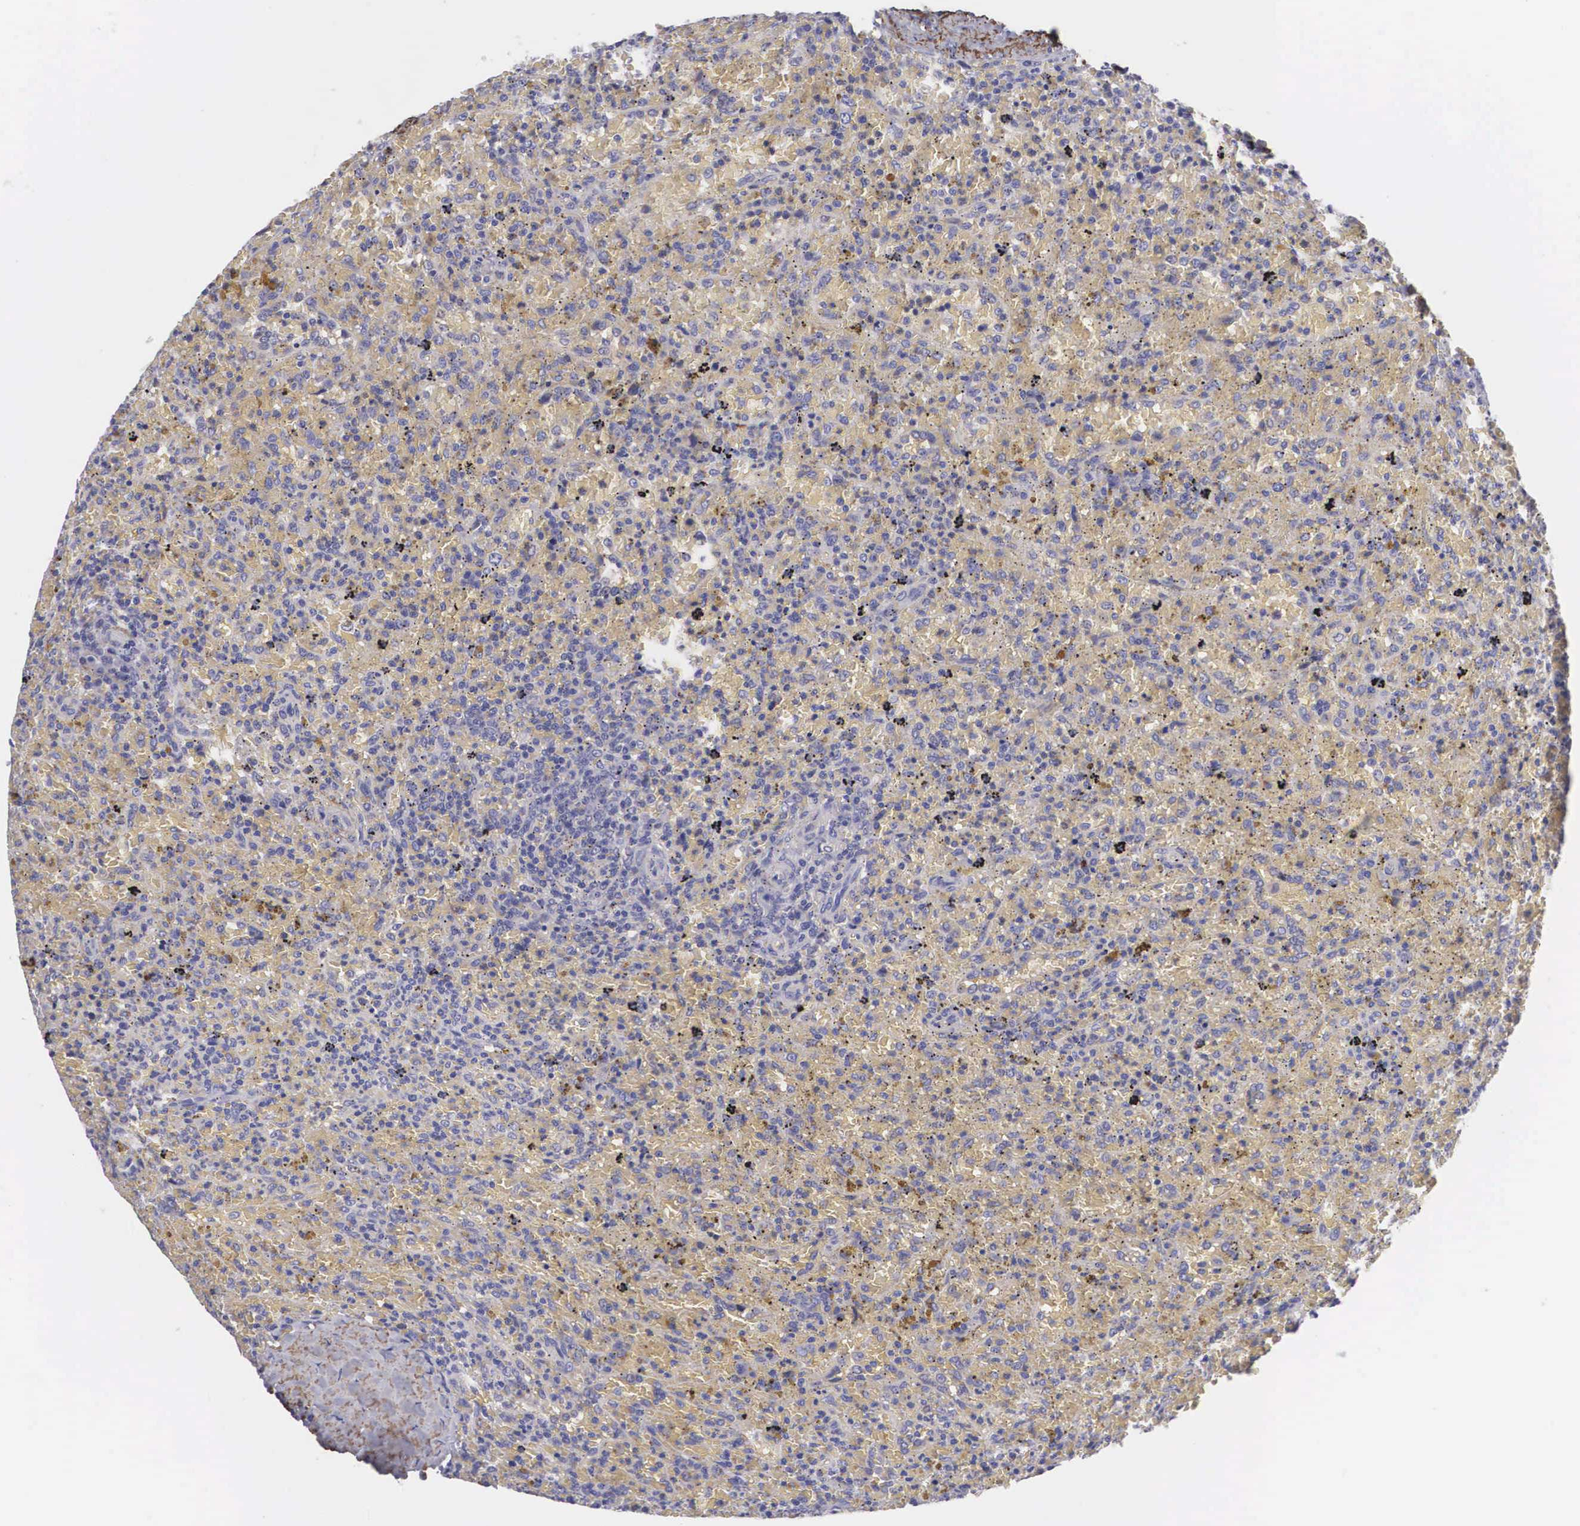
{"staining": {"intensity": "negative", "quantity": "none", "location": "none"}, "tissue": "lymphoma", "cell_type": "Tumor cells", "image_type": "cancer", "snomed": [{"axis": "morphology", "description": "Malignant lymphoma, non-Hodgkin's type, High grade"}, {"axis": "topography", "description": "Spleen"}, {"axis": "topography", "description": "Lymph node"}], "caption": "Human malignant lymphoma, non-Hodgkin's type (high-grade) stained for a protein using immunohistochemistry demonstrates no expression in tumor cells.", "gene": "CLU", "patient": {"sex": "female", "age": 70}}